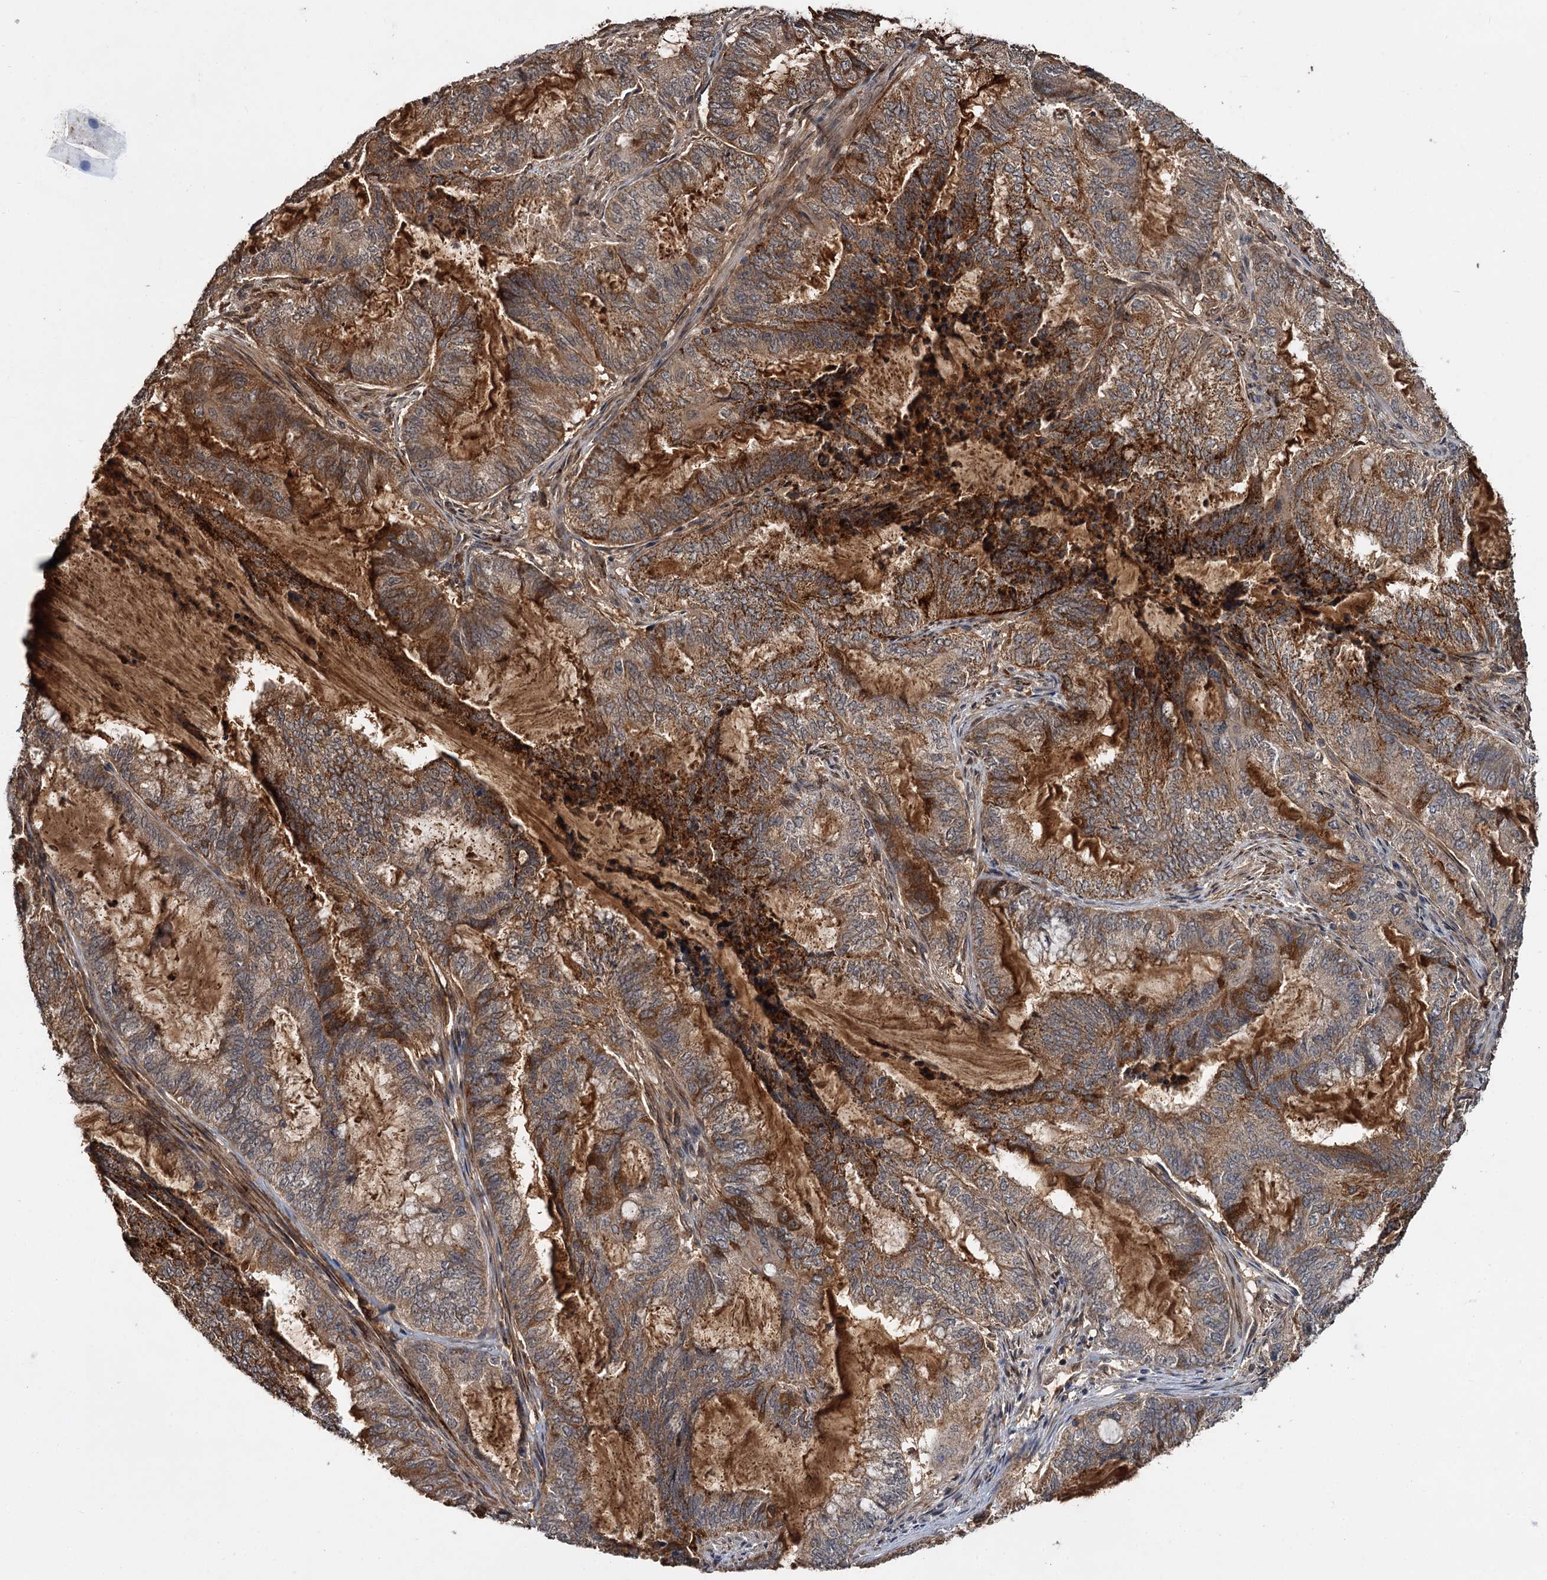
{"staining": {"intensity": "moderate", "quantity": "25%-75%", "location": "cytoplasmic/membranous"}, "tissue": "endometrial cancer", "cell_type": "Tumor cells", "image_type": "cancer", "snomed": [{"axis": "morphology", "description": "Adenocarcinoma, NOS"}, {"axis": "topography", "description": "Endometrium"}], "caption": "Endometrial cancer (adenocarcinoma) stained for a protein (brown) displays moderate cytoplasmic/membranous positive positivity in approximately 25%-75% of tumor cells.", "gene": "MBD6", "patient": {"sex": "female", "age": 51}}